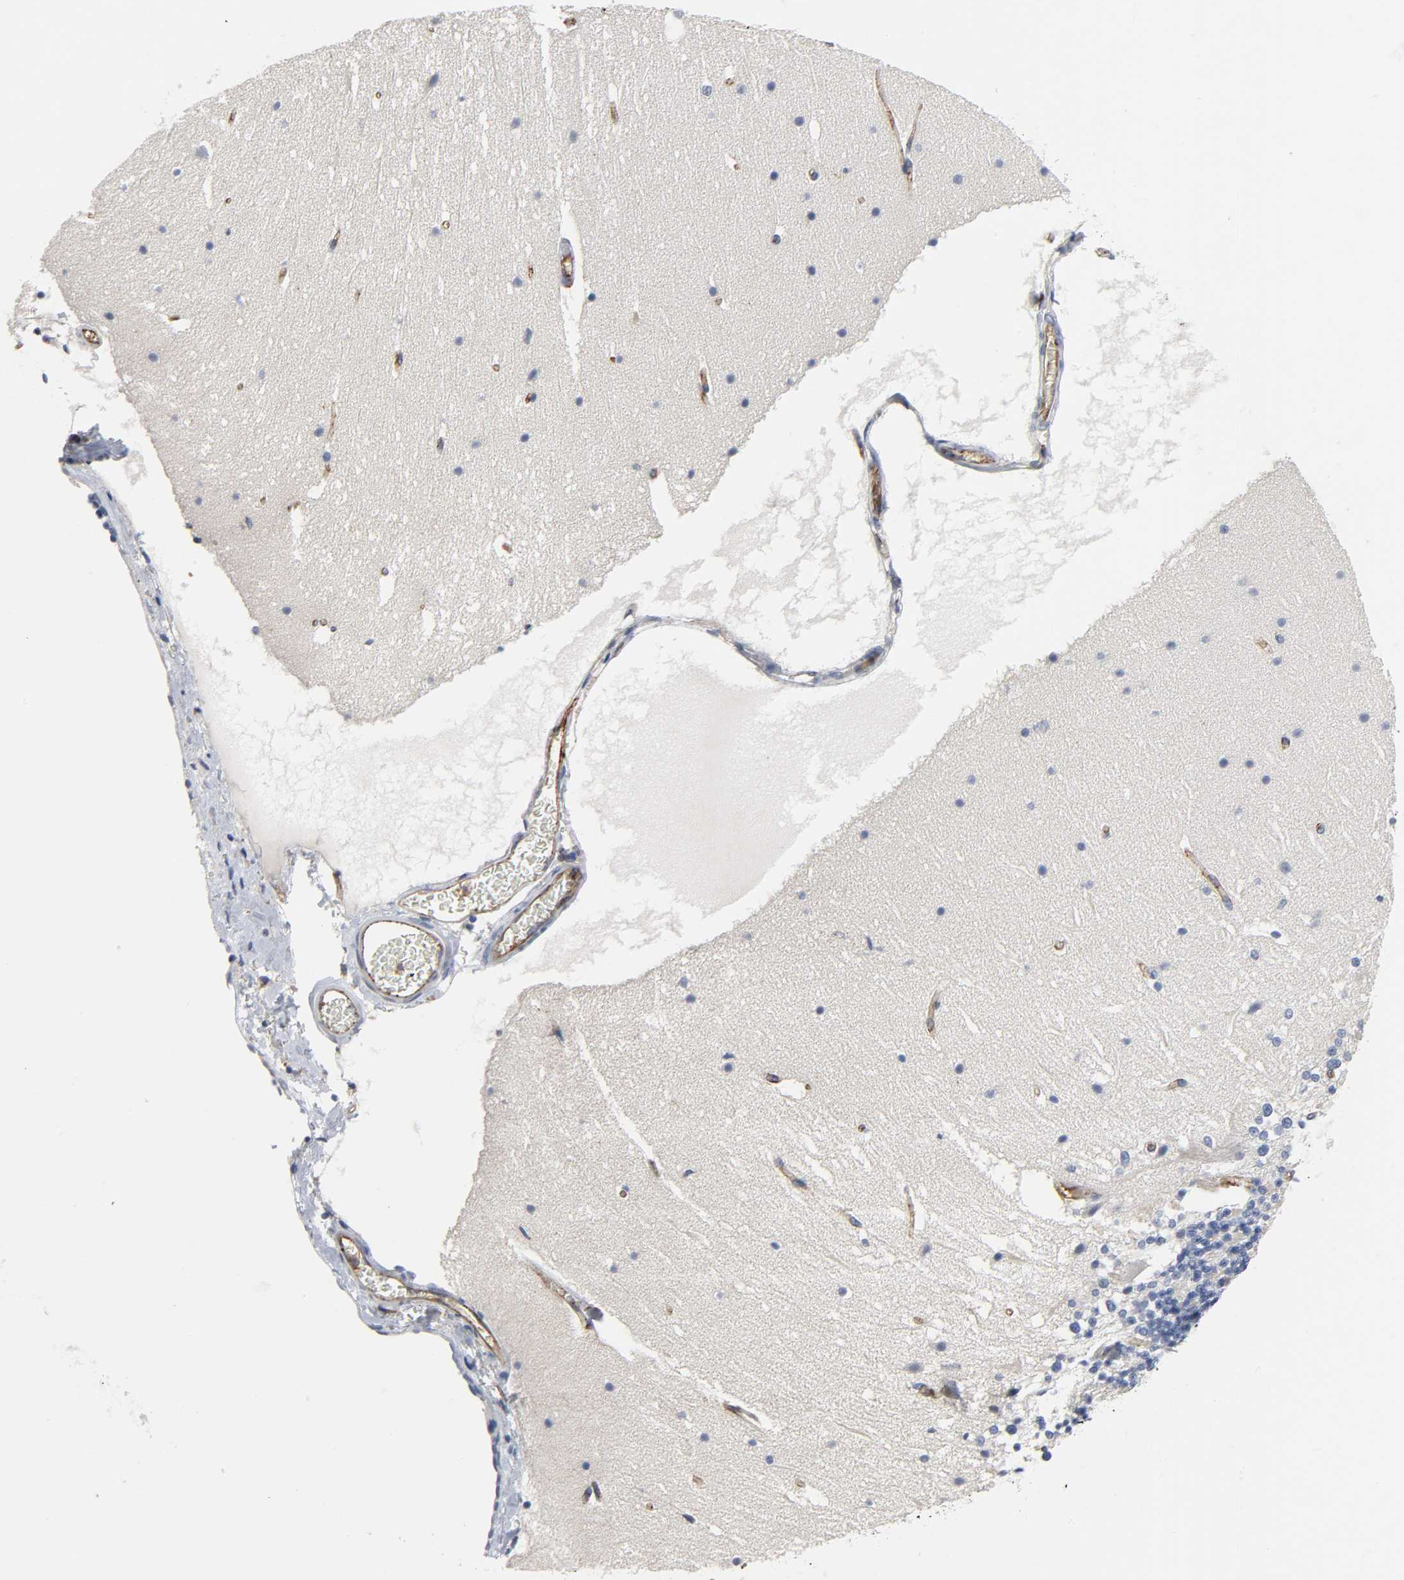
{"staining": {"intensity": "negative", "quantity": "none", "location": "none"}, "tissue": "cerebellum", "cell_type": "Cells in granular layer", "image_type": "normal", "snomed": [{"axis": "morphology", "description": "Normal tissue, NOS"}, {"axis": "topography", "description": "Cerebellum"}], "caption": "IHC of unremarkable cerebellum demonstrates no positivity in cells in granular layer.", "gene": "PECAM1", "patient": {"sex": "female", "age": 19}}